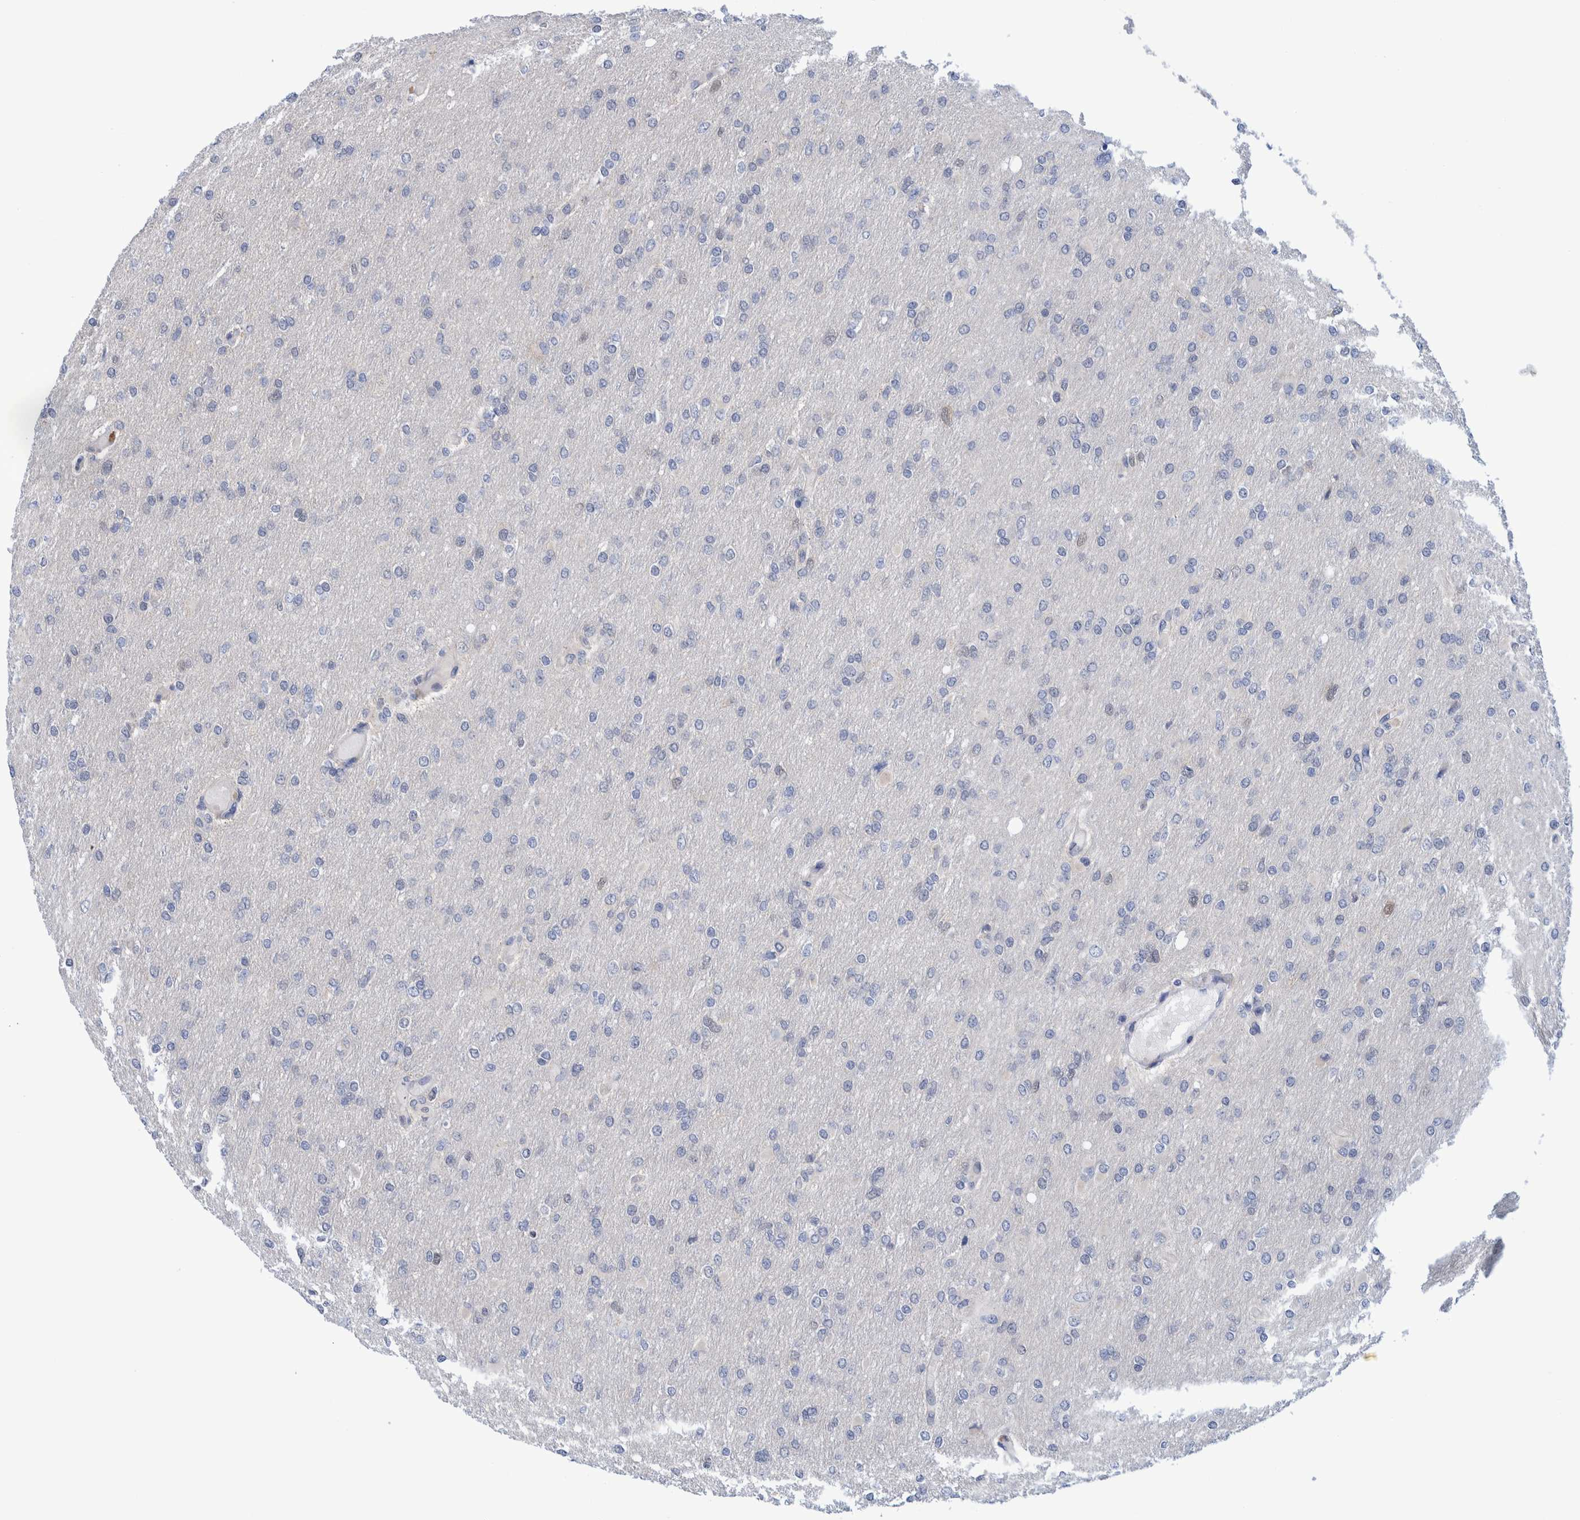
{"staining": {"intensity": "negative", "quantity": "none", "location": "none"}, "tissue": "glioma", "cell_type": "Tumor cells", "image_type": "cancer", "snomed": [{"axis": "morphology", "description": "Glioma, malignant, High grade"}, {"axis": "topography", "description": "Cerebral cortex"}], "caption": "A histopathology image of glioma stained for a protein exhibits no brown staining in tumor cells.", "gene": "PFAS", "patient": {"sex": "female", "age": 36}}